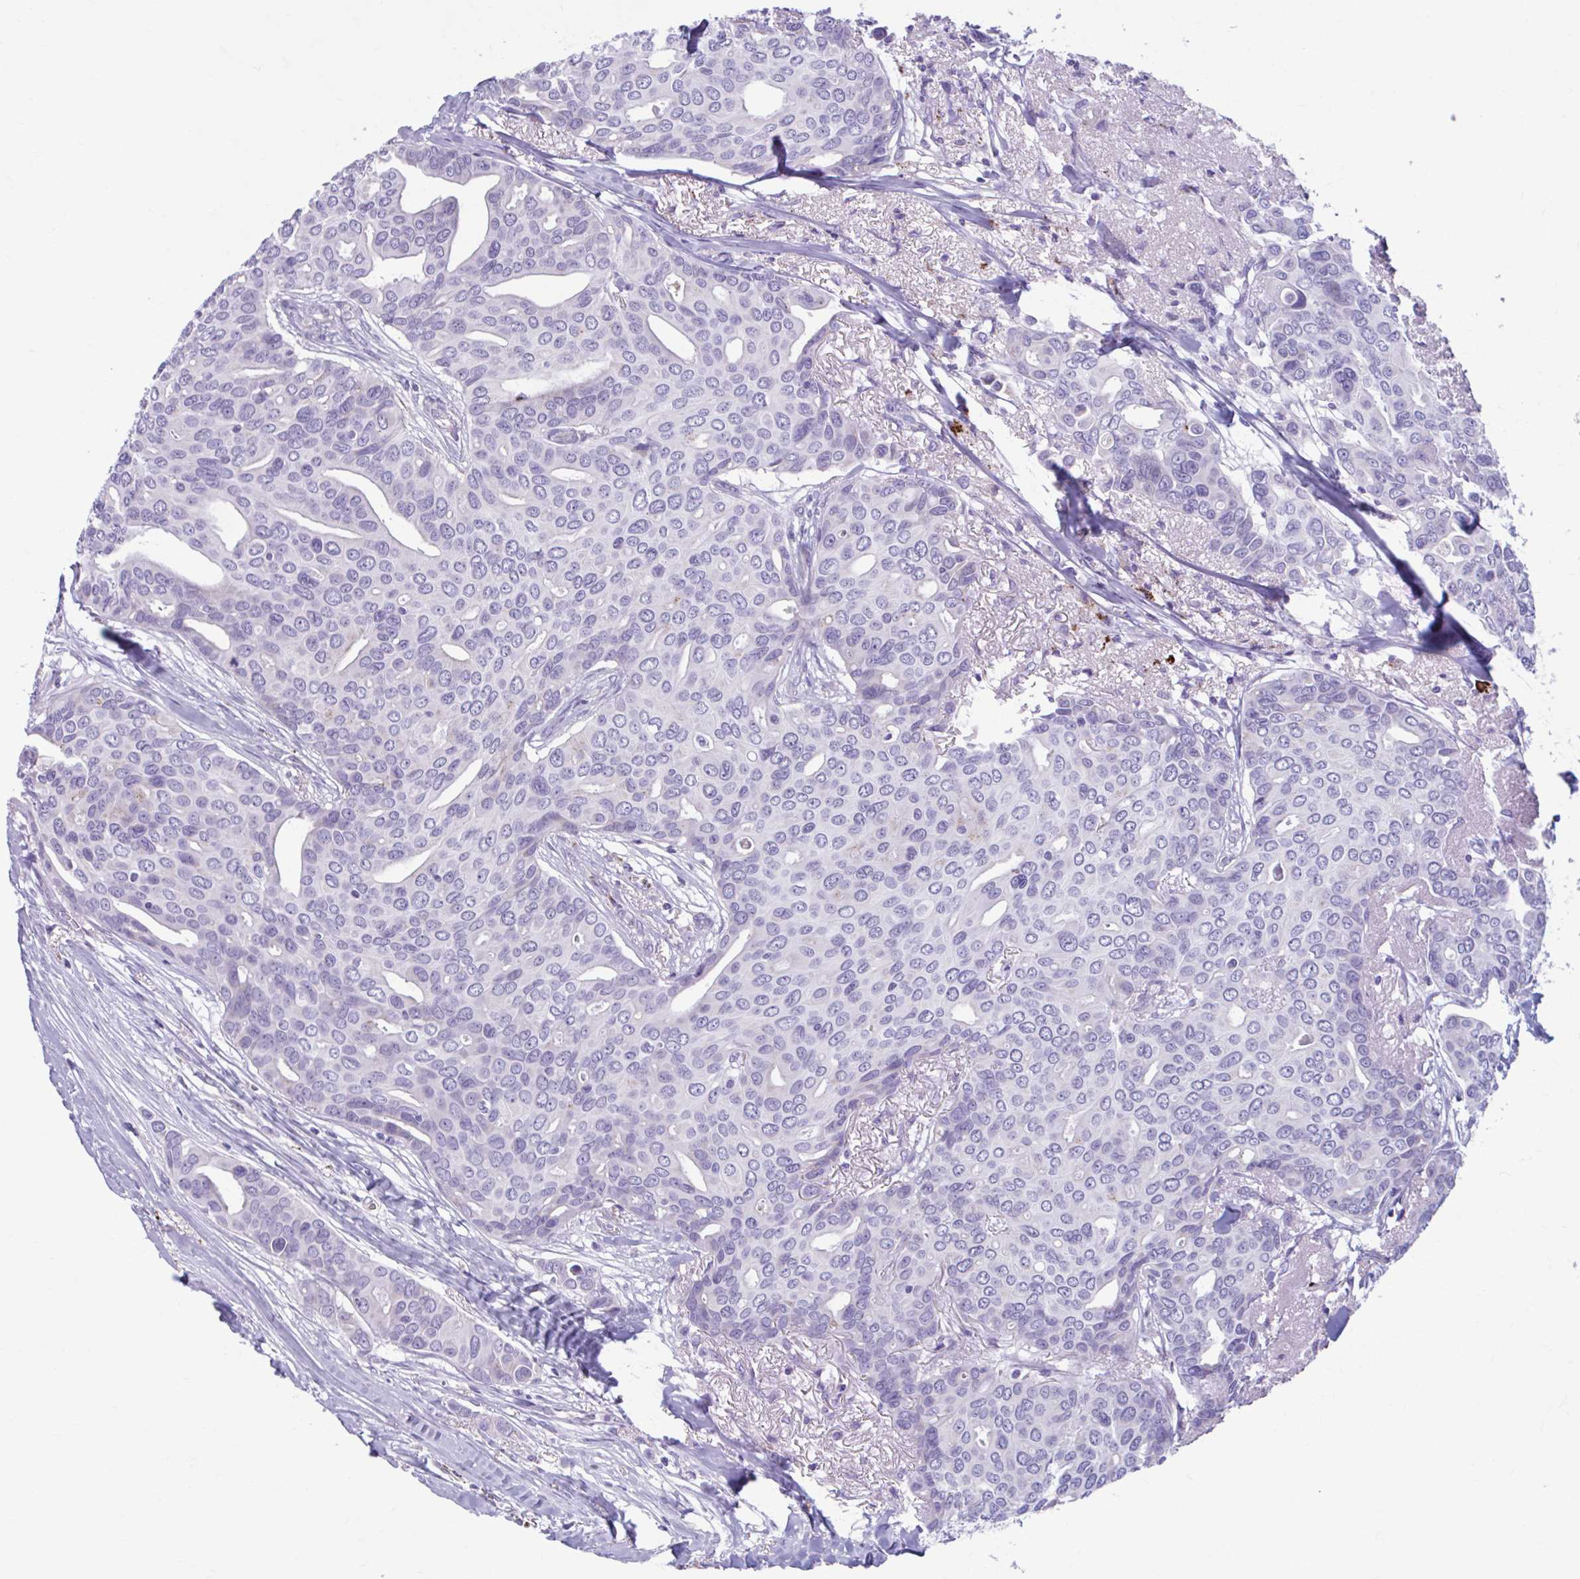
{"staining": {"intensity": "negative", "quantity": "none", "location": "none"}, "tissue": "breast cancer", "cell_type": "Tumor cells", "image_type": "cancer", "snomed": [{"axis": "morphology", "description": "Duct carcinoma"}, {"axis": "topography", "description": "Breast"}], "caption": "Immunohistochemistry (IHC) of invasive ductal carcinoma (breast) shows no staining in tumor cells. (Brightfield microscopy of DAB immunohistochemistry (IHC) at high magnification).", "gene": "C12orf71", "patient": {"sex": "female", "age": 54}}